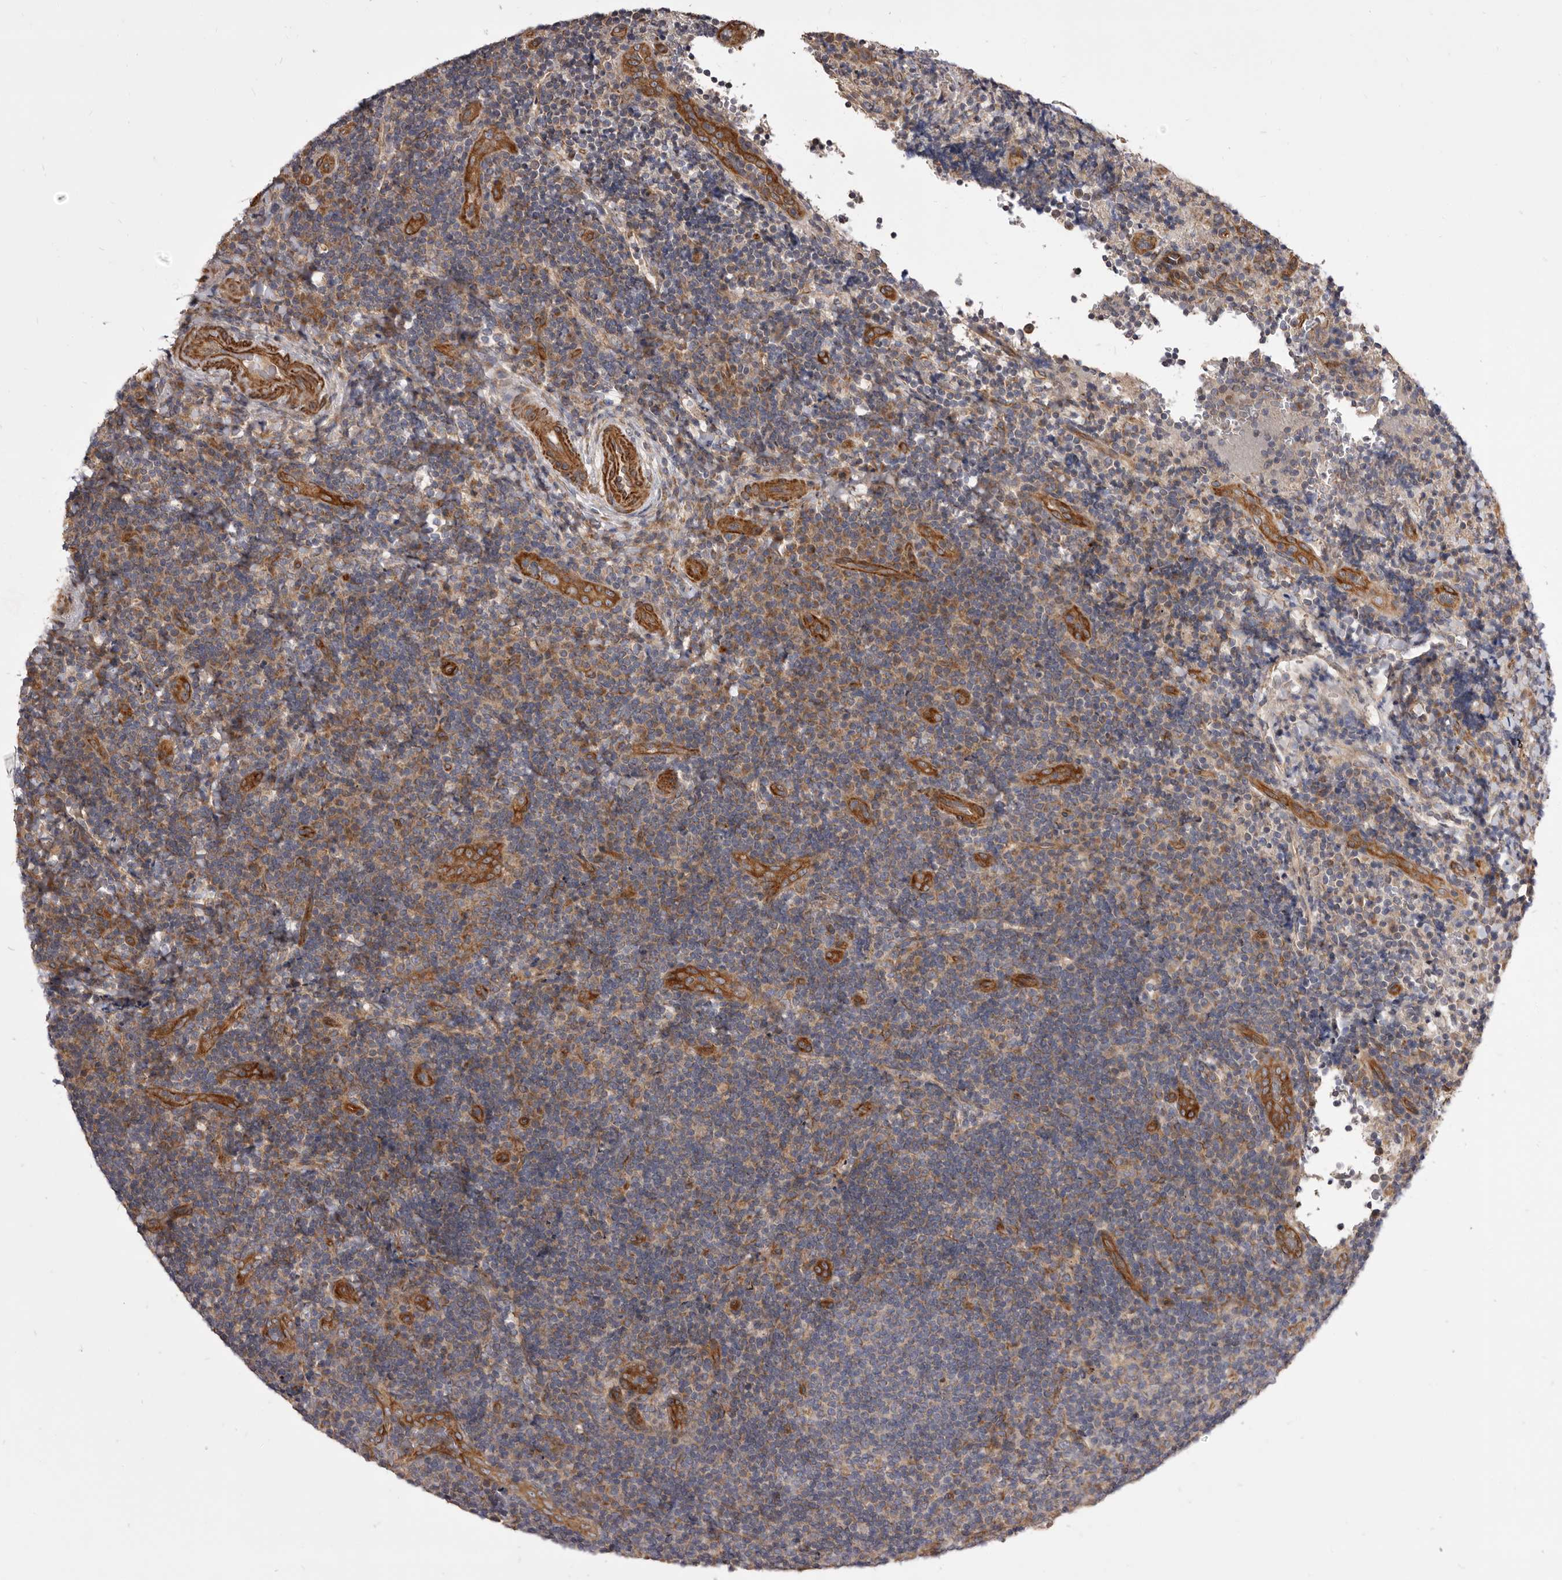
{"staining": {"intensity": "weak", "quantity": "25%-75%", "location": "cytoplasmic/membranous"}, "tissue": "lymphoma", "cell_type": "Tumor cells", "image_type": "cancer", "snomed": [{"axis": "morphology", "description": "Malignant lymphoma, non-Hodgkin's type, High grade"}, {"axis": "topography", "description": "Tonsil"}], "caption": "The image reveals a brown stain indicating the presence of a protein in the cytoplasmic/membranous of tumor cells in malignant lymphoma, non-Hodgkin's type (high-grade).", "gene": "VPS45", "patient": {"sex": "female", "age": 36}}